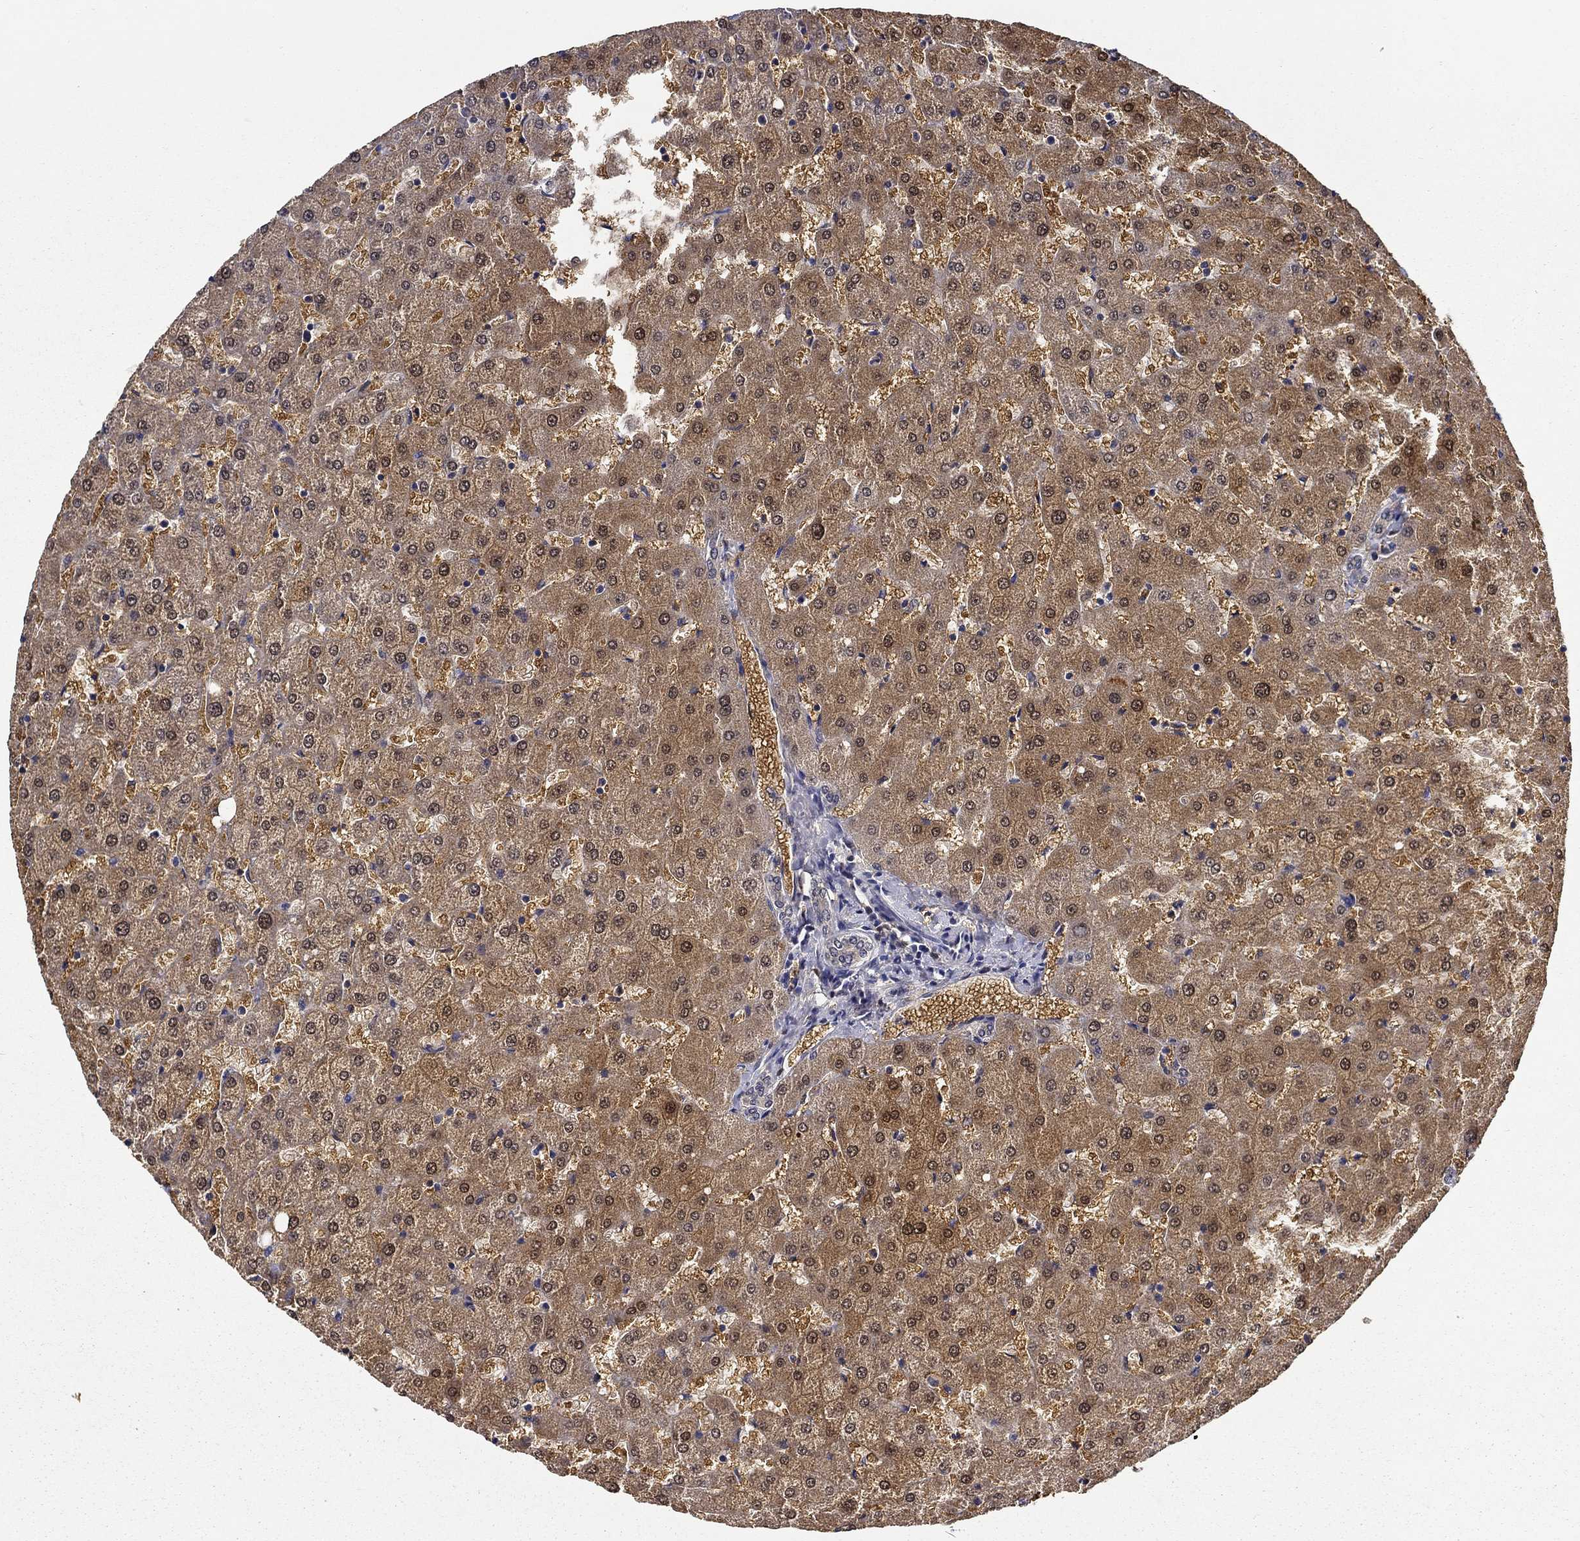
{"staining": {"intensity": "negative", "quantity": "none", "location": "none"}, "tissue": "liver", "cell_type": "Cholangiocytes", "image_type": "normal", "snomed": [{"axis": "morphology", "description": "Normal tissue, NOS"}, {"axis": "topography", "description": "Liver"}], "caption": "Immunohistochemical staining of unremarkable liver exhibits no significant positivity in cholangiocytes. Nuclei are stained in blue.", "gene": "DDTL", "patient": {"sex": "female", "age": 50}}